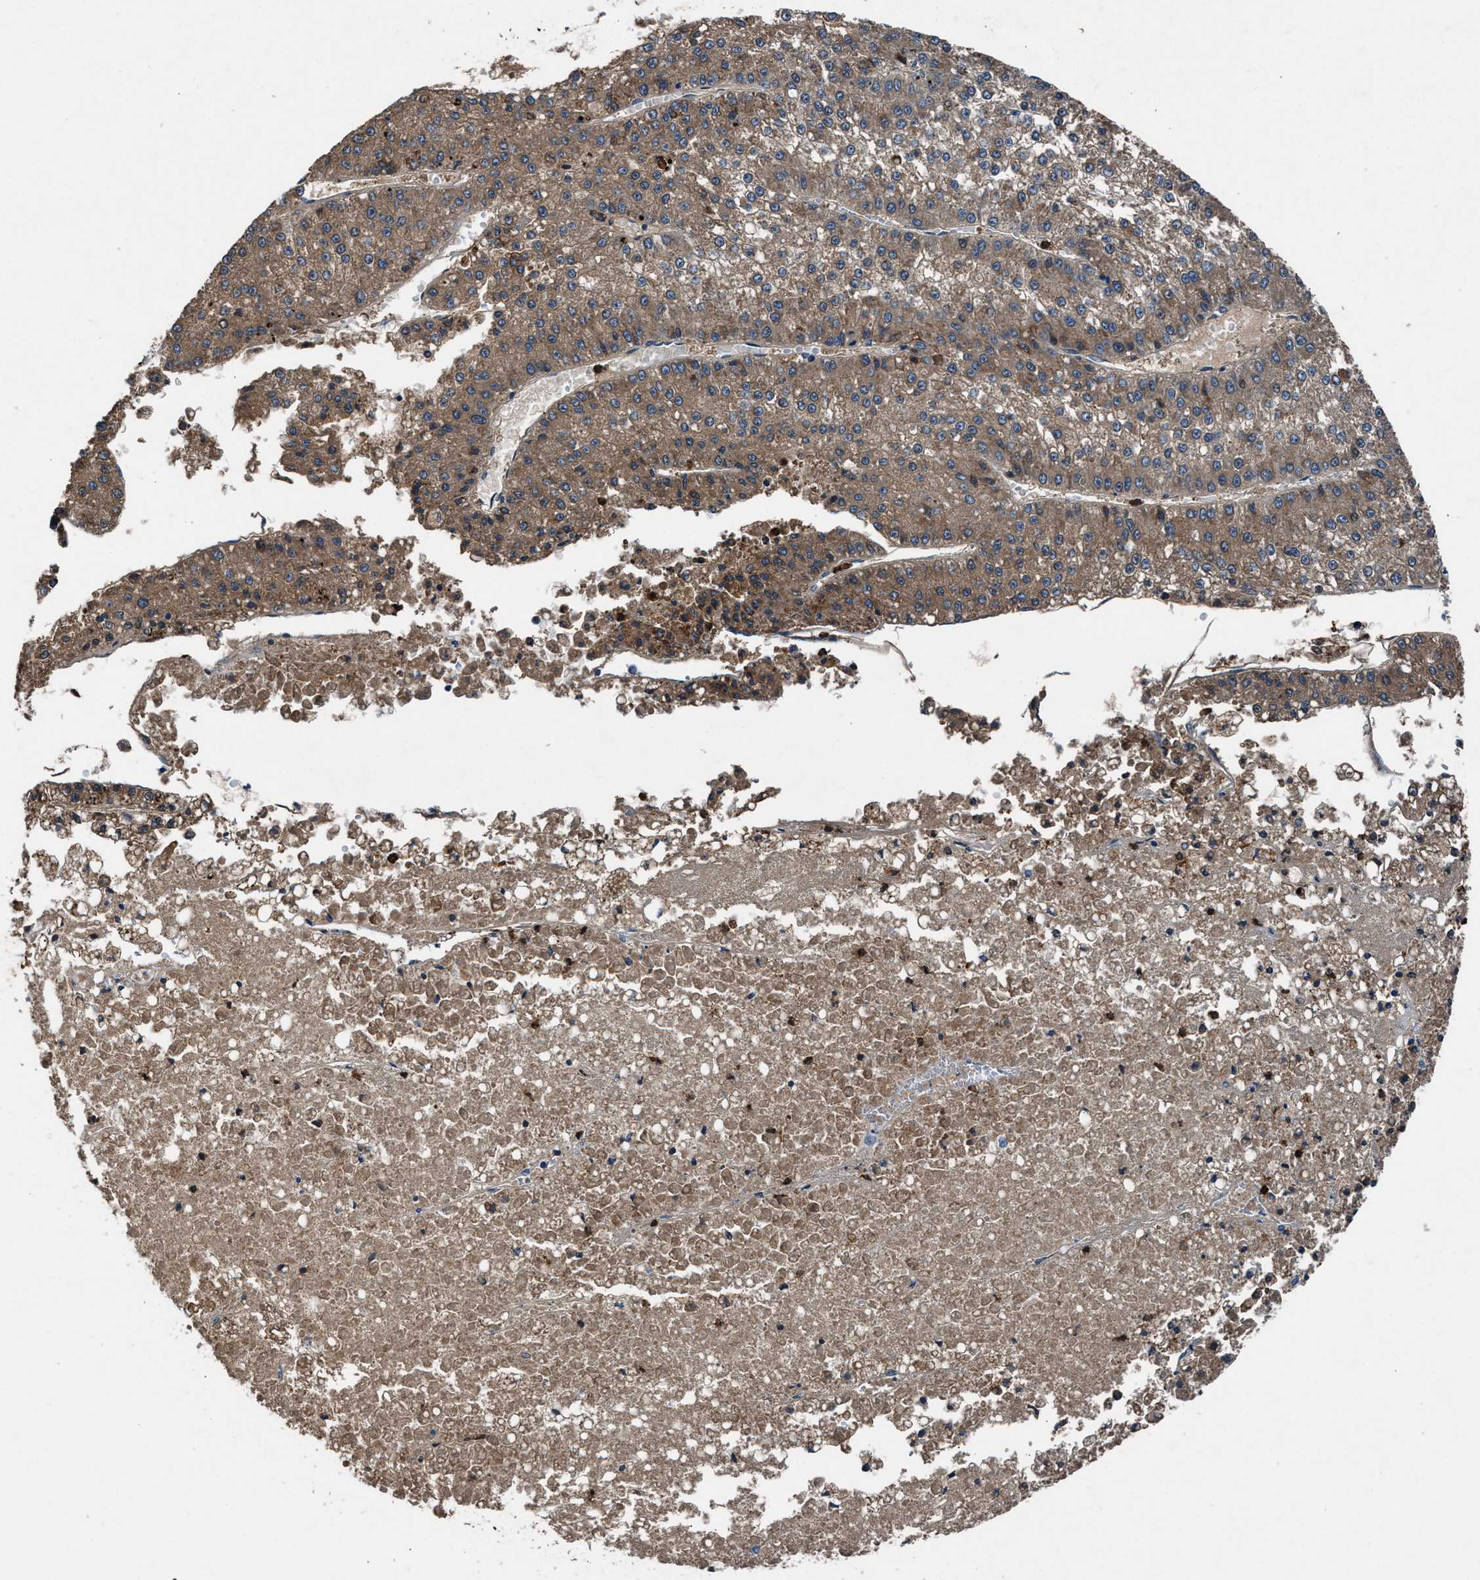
{"staining": {"intensity": "moderate", "quantity": ">75%", "location": "cytoplasmic/membranous"}, "tissue": "liver cancer", "cell_type": "Tumor cells", "image_type": "cancer", "snomed": [{"axis": "morphology", "description": "Carcinoma, Hepatocellular, NOS"}, {"axis": "topography", "description": "Liver"}], "caption": "Protein expression analysis of liver cancer (hepatocellular carcinoma) displays moderate cytoplasmic/membranous expression in approximately >75% of tumor cells.", "gene": "FAM221A", "patient": {"sex": "female", "age": 73}}